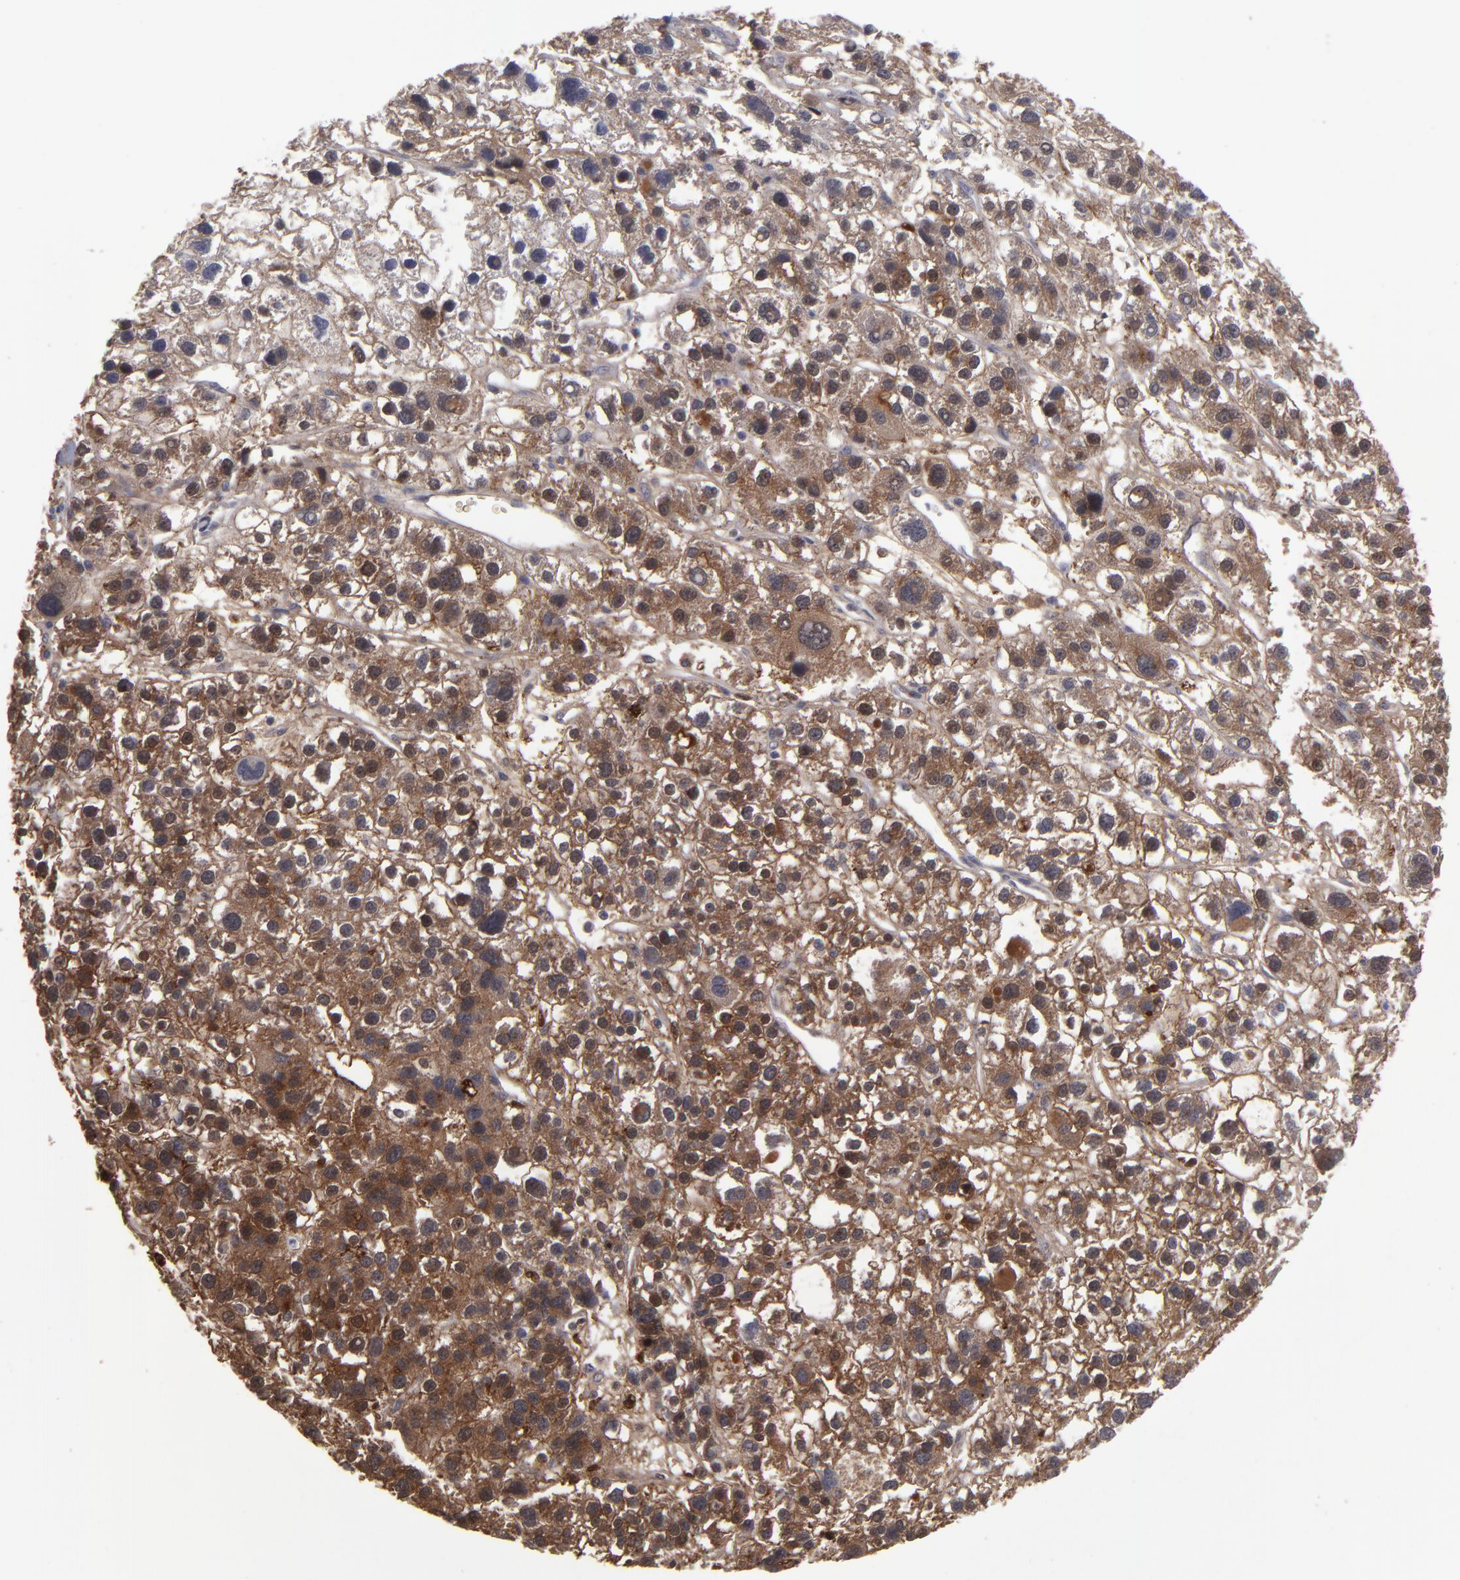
{"staining": {"intensity": "strong", "quantity": ">75%", "location": "cytoplasmic/membranous"}, "tissue": "liver cancer", "cell_type": "Tumor cells", "image_type": "cancer", "snomed": [{"axis": "morphology", "description": "Carcinoma, Hepatocellular, NOS"}, {"axis": "topography", "description": "Liver"}], "caption": "Protein positivity by immunohistochemistry displays strong cytoplasmic/membranous expression in about >75% of tumor cells in liver cancer.", "gene": "ITIH4", "patient": {"sex": "female", "age": 85}}